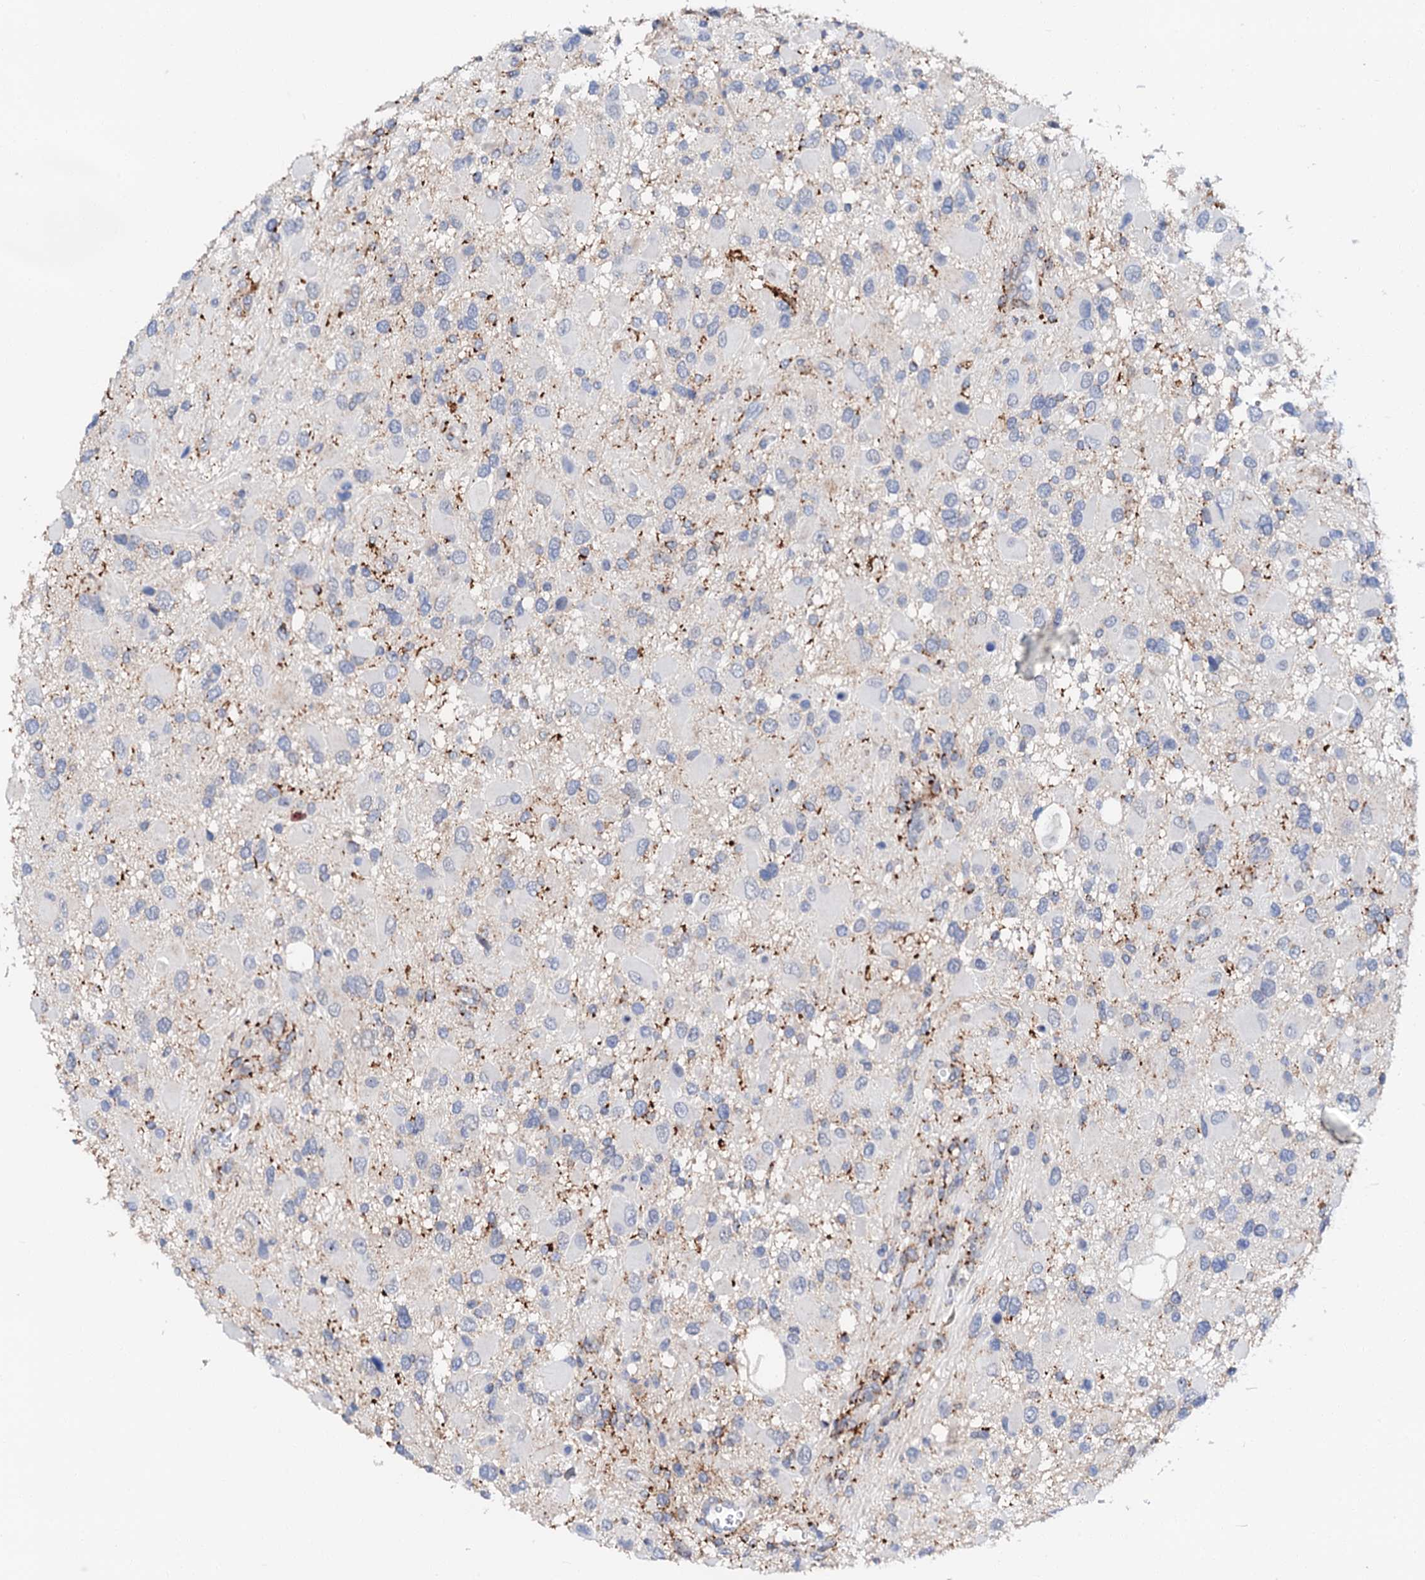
{"staining": {"intensity": "negative", "quantity": "none", "location": "none"}, "tissue": "glioma", "cell_type": "Tumor cells", "image_type": "cancer", "snomed": [{"axis": "morphology", "description": "Glioma, malignant, High grade"}, {"axis": "topography", "description": "Brain"}], "caption": "DAB immunohistochemical staining of human glioma demonstrates no significant staining in tumor cells.", "gene": "MED13L", "patient": {"sex": "male", "age": 53}}